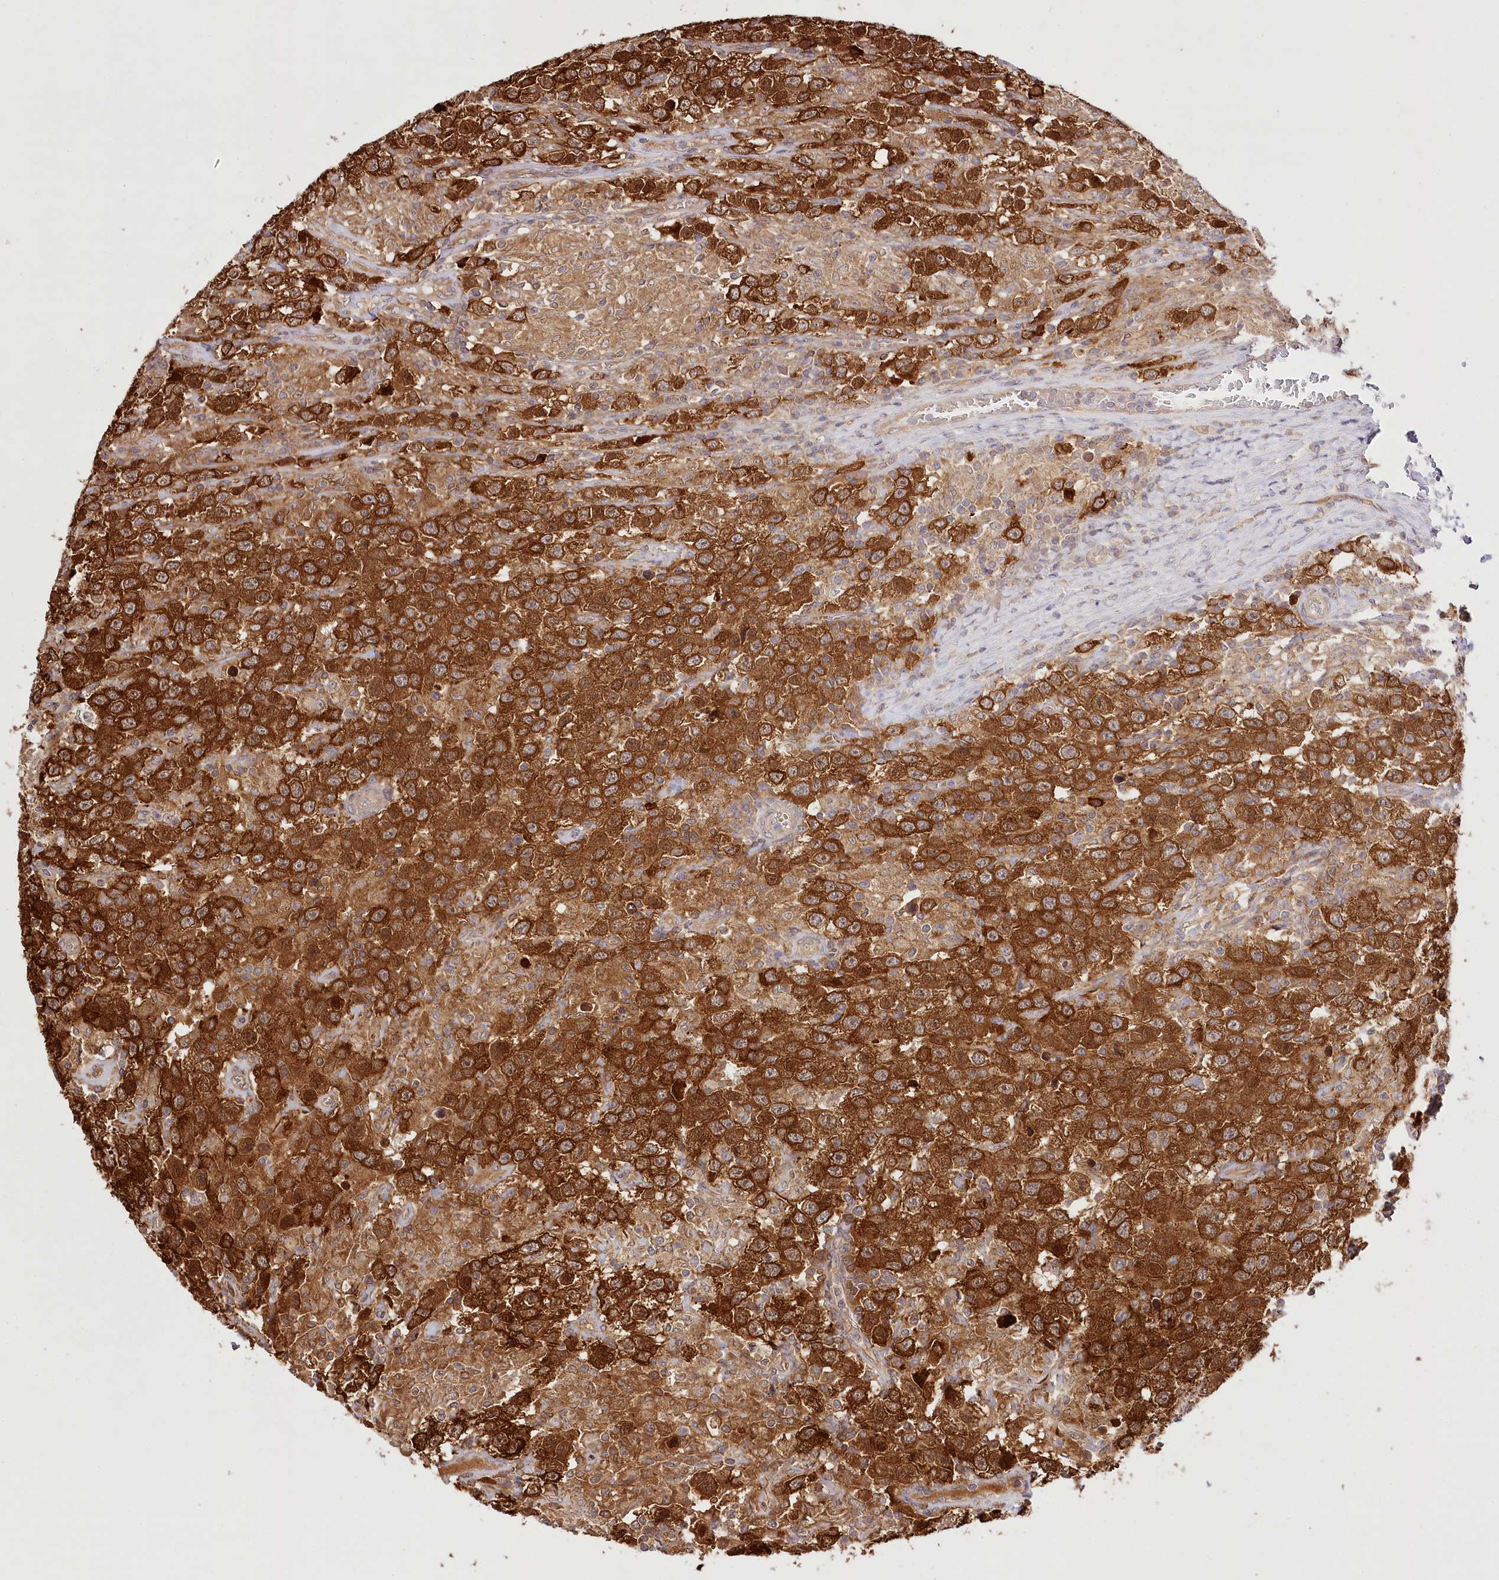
{"staining": {"intensity": "strong", "quantity": ">75%", "location": "cytoplasmic/membranous"}, "tissue": "testis cancer", "cell_type": "Tumor cells", "image_type": "cancer", "snomed": [{"axis": "morphology", "description": "Seminoma, NOS"}, {"axis": "topography", "description": "Testis"}], "caption": "Protein staining by IHC demonstrates strong cytoplasmic/membranous positivity in approximately >75% of tumor cells in testis cancer (seminoma).", "gene": "INPP4B", "patient": {"sex": "male", "age": 41}}